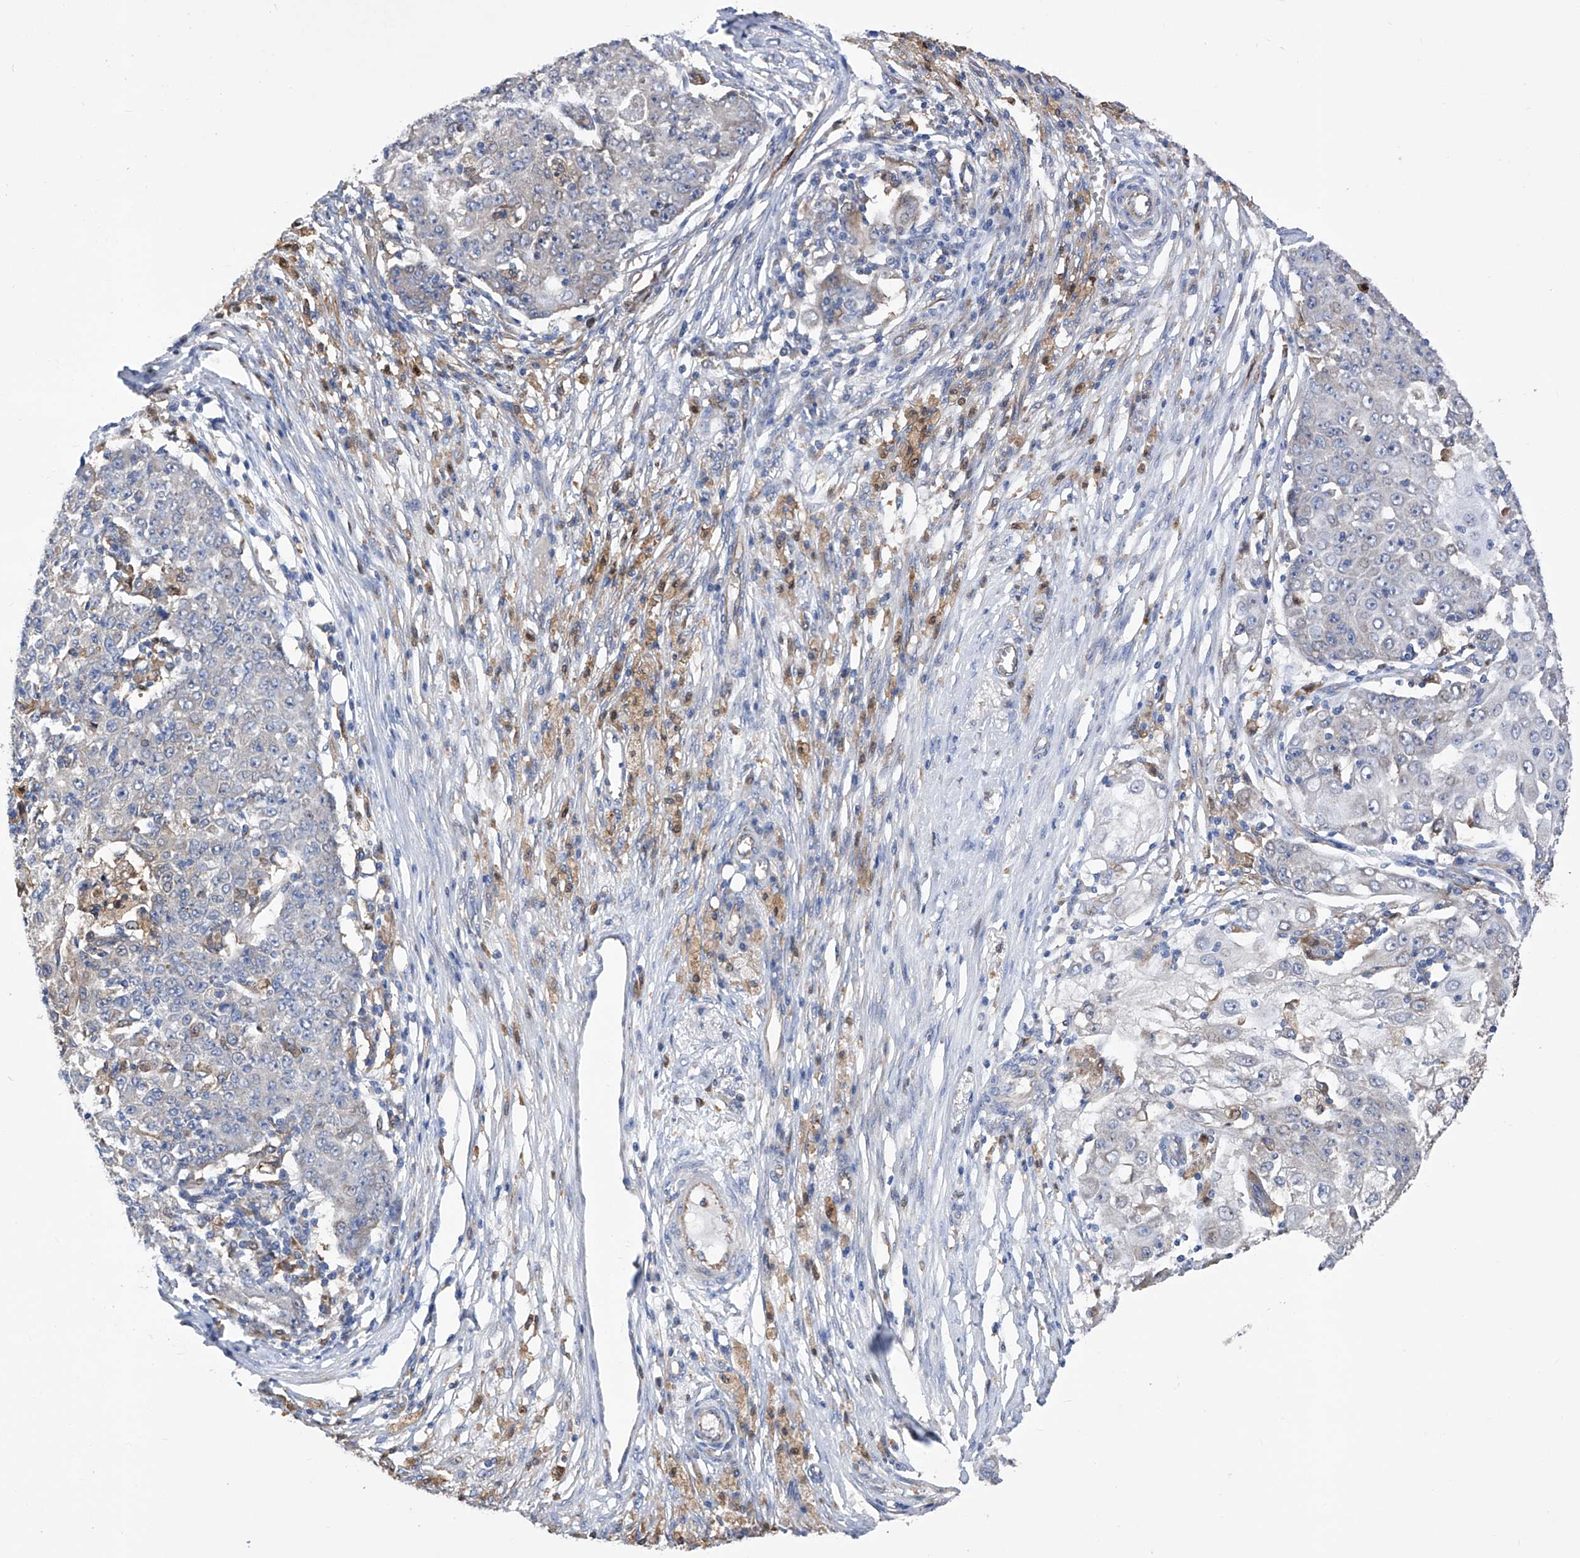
{"staining": {"intensity": "negative", "quantity": "none", "location": "none"}, "tissue": "ovarian cancer", "cell_type": "Tumor cells", "image_type": "cancer", "snomed": [{"axis": "morphology", "description": "Carcinoma, endometroid"}, {"axis": "topography", "description": "Ovary"}], "caption": "High magnification brightfield microscopy of endometroid carcinoma (ovarian) stained with DAB (brown) and counterstained with hematoxylin (blue): tumor cells show no significant expression.", "gene": "SPATA20", "patient": {"sex": "female", "age": 42}}